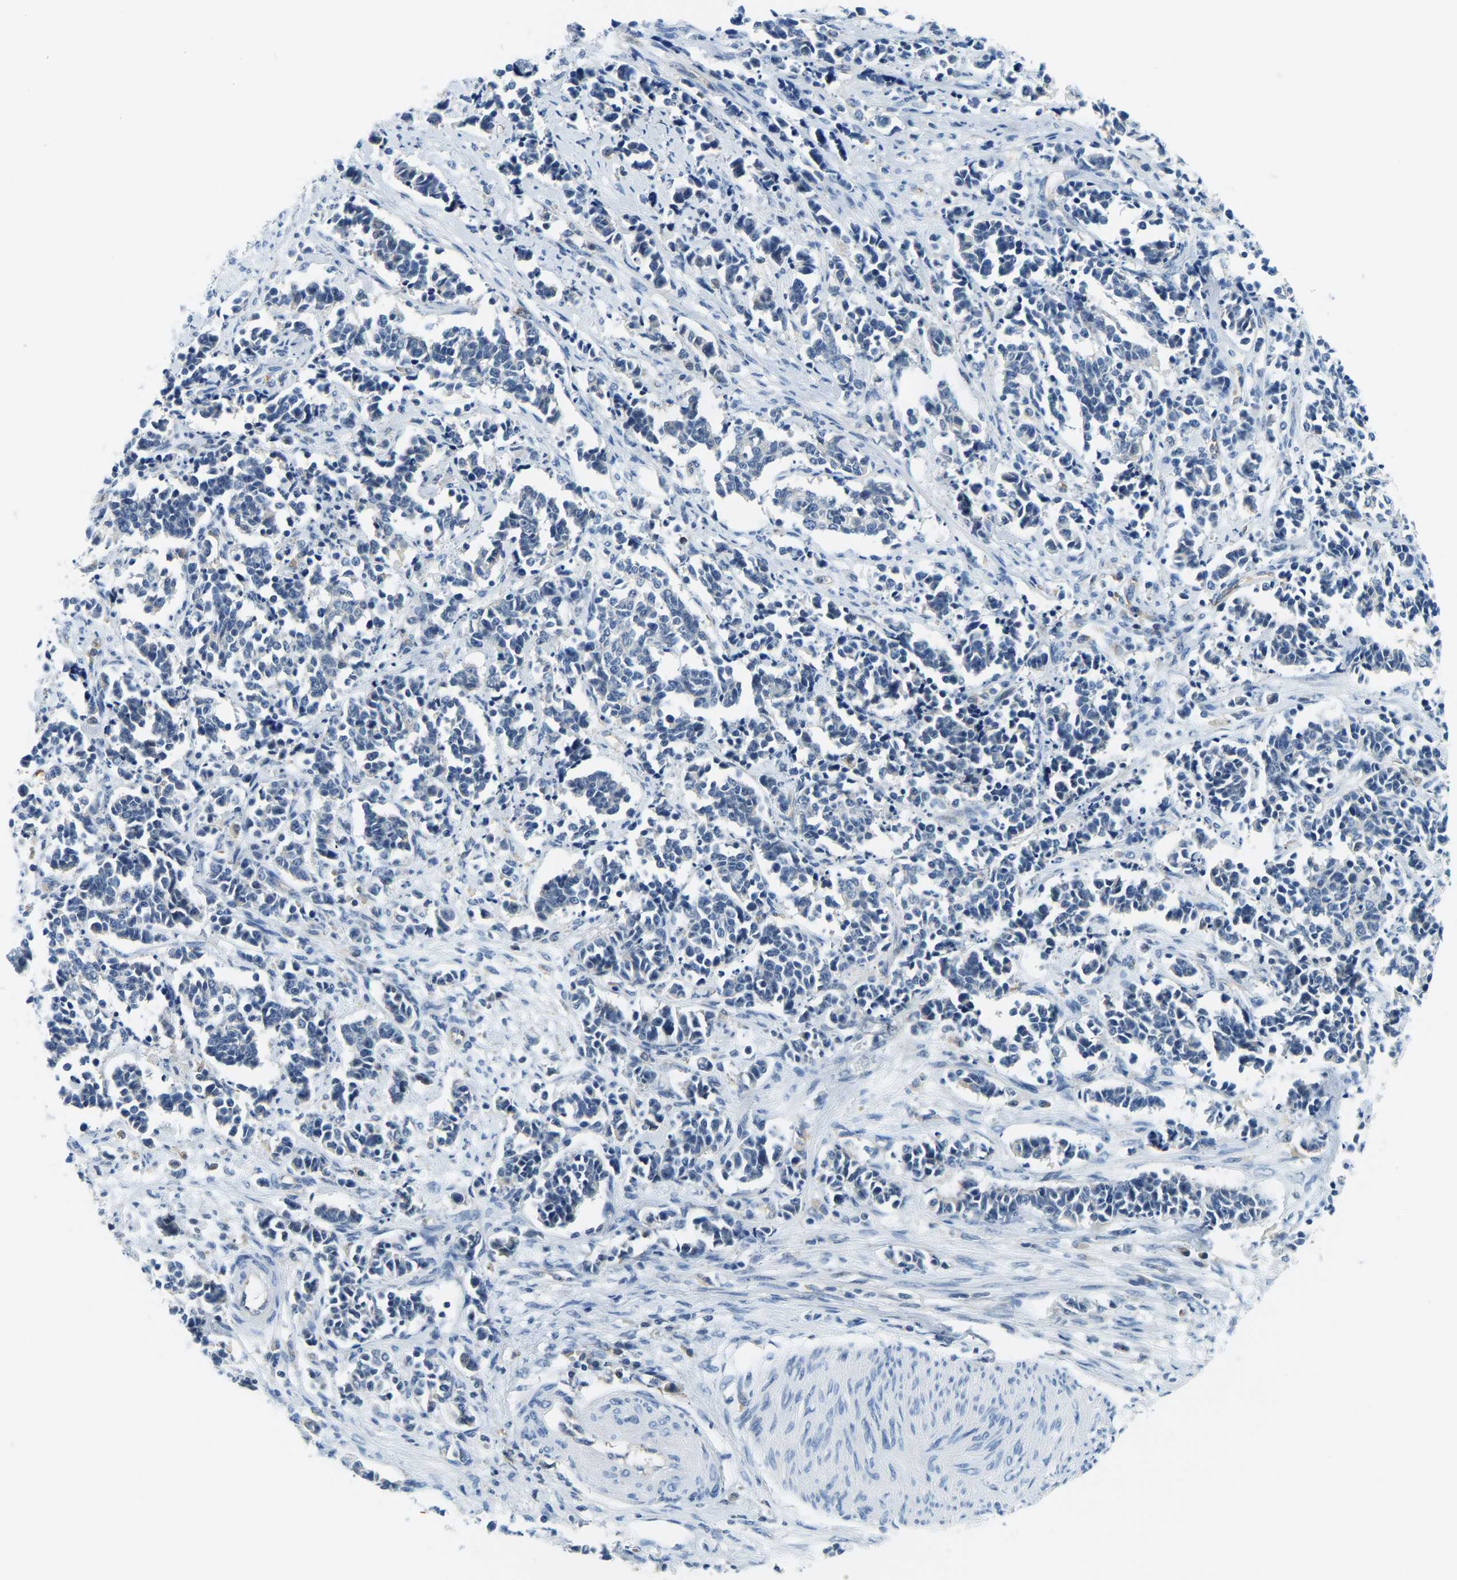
{"staining": {"intensity": "negative", "quantity": "none", "location": "none"}, "tissue": "cervical cancer", "cell_type": "Tumor cells", "image_type": "cancer", "snomed": [{"axis": "morphology", "description": "Normal tissue, NOS"}, {"axis": "morphology", "description": "Squamous cell carcinoma, NOS"}, {"axis": "topography", "description": "Cervix"}], "caption": "Immunohistochemical staining of human cervical cancer reveals no significant expression in tumor cells.", "gene": "RRP1", "patient": {"sex": "female", "age": 35}}